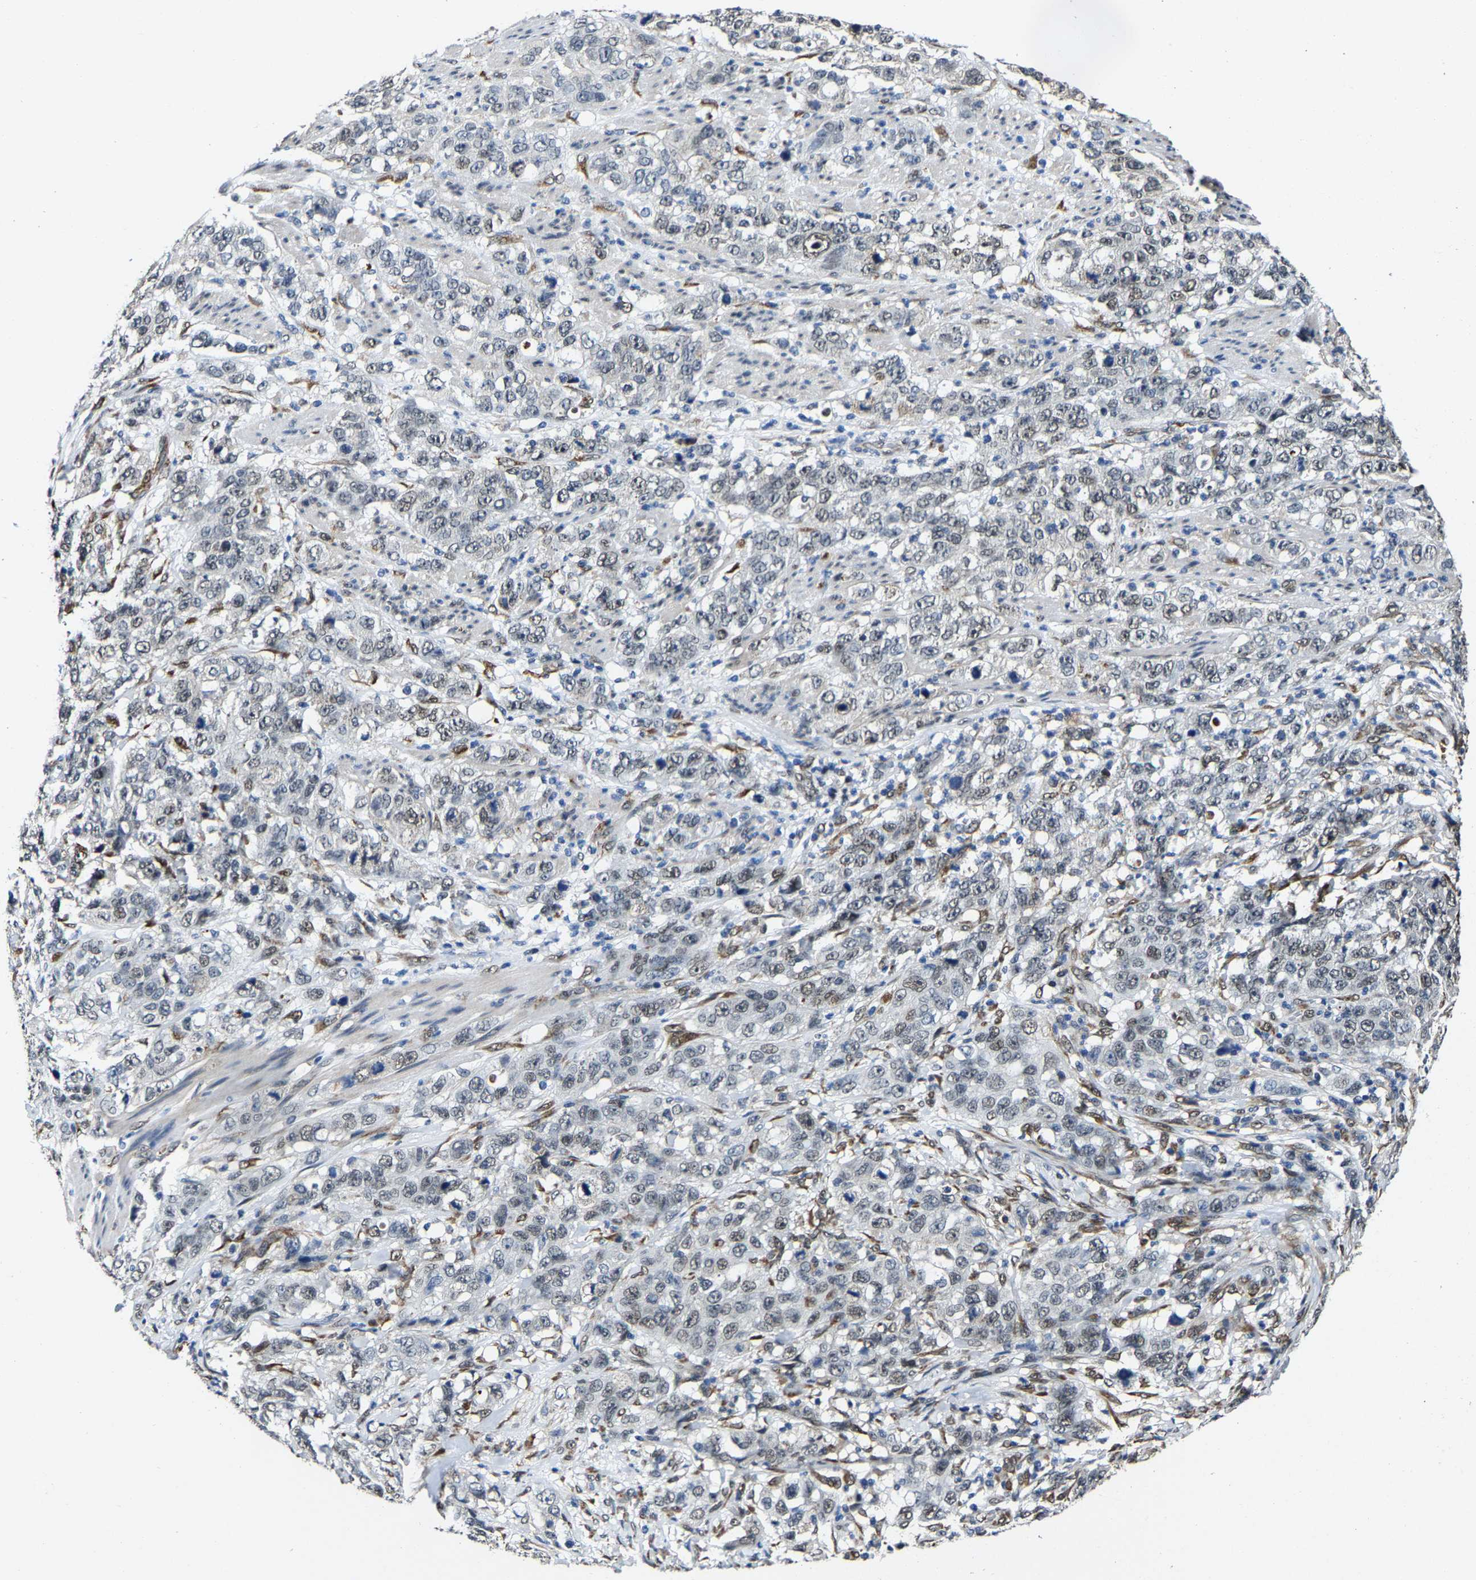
{"staining": {"intensity": "weak", "quantity": "25%-75%", "location": "nuclear"}, "tissue": "stomach cancer", "cell_type": "Tumor cells", "image_type": "cancer", "snomed": [{"axis": "morphology", "description": "Adenocarcinoma, NOS"}, {"axis": "topography", "description": "Stomach"}], "caption": "Stomach cancer stained with a brown dye demonstrates weak nuclear positive expression in about 25%-75% of tumor cells.", "gene": "METTL1", "patient": {"sex": "male", "age": 48}}